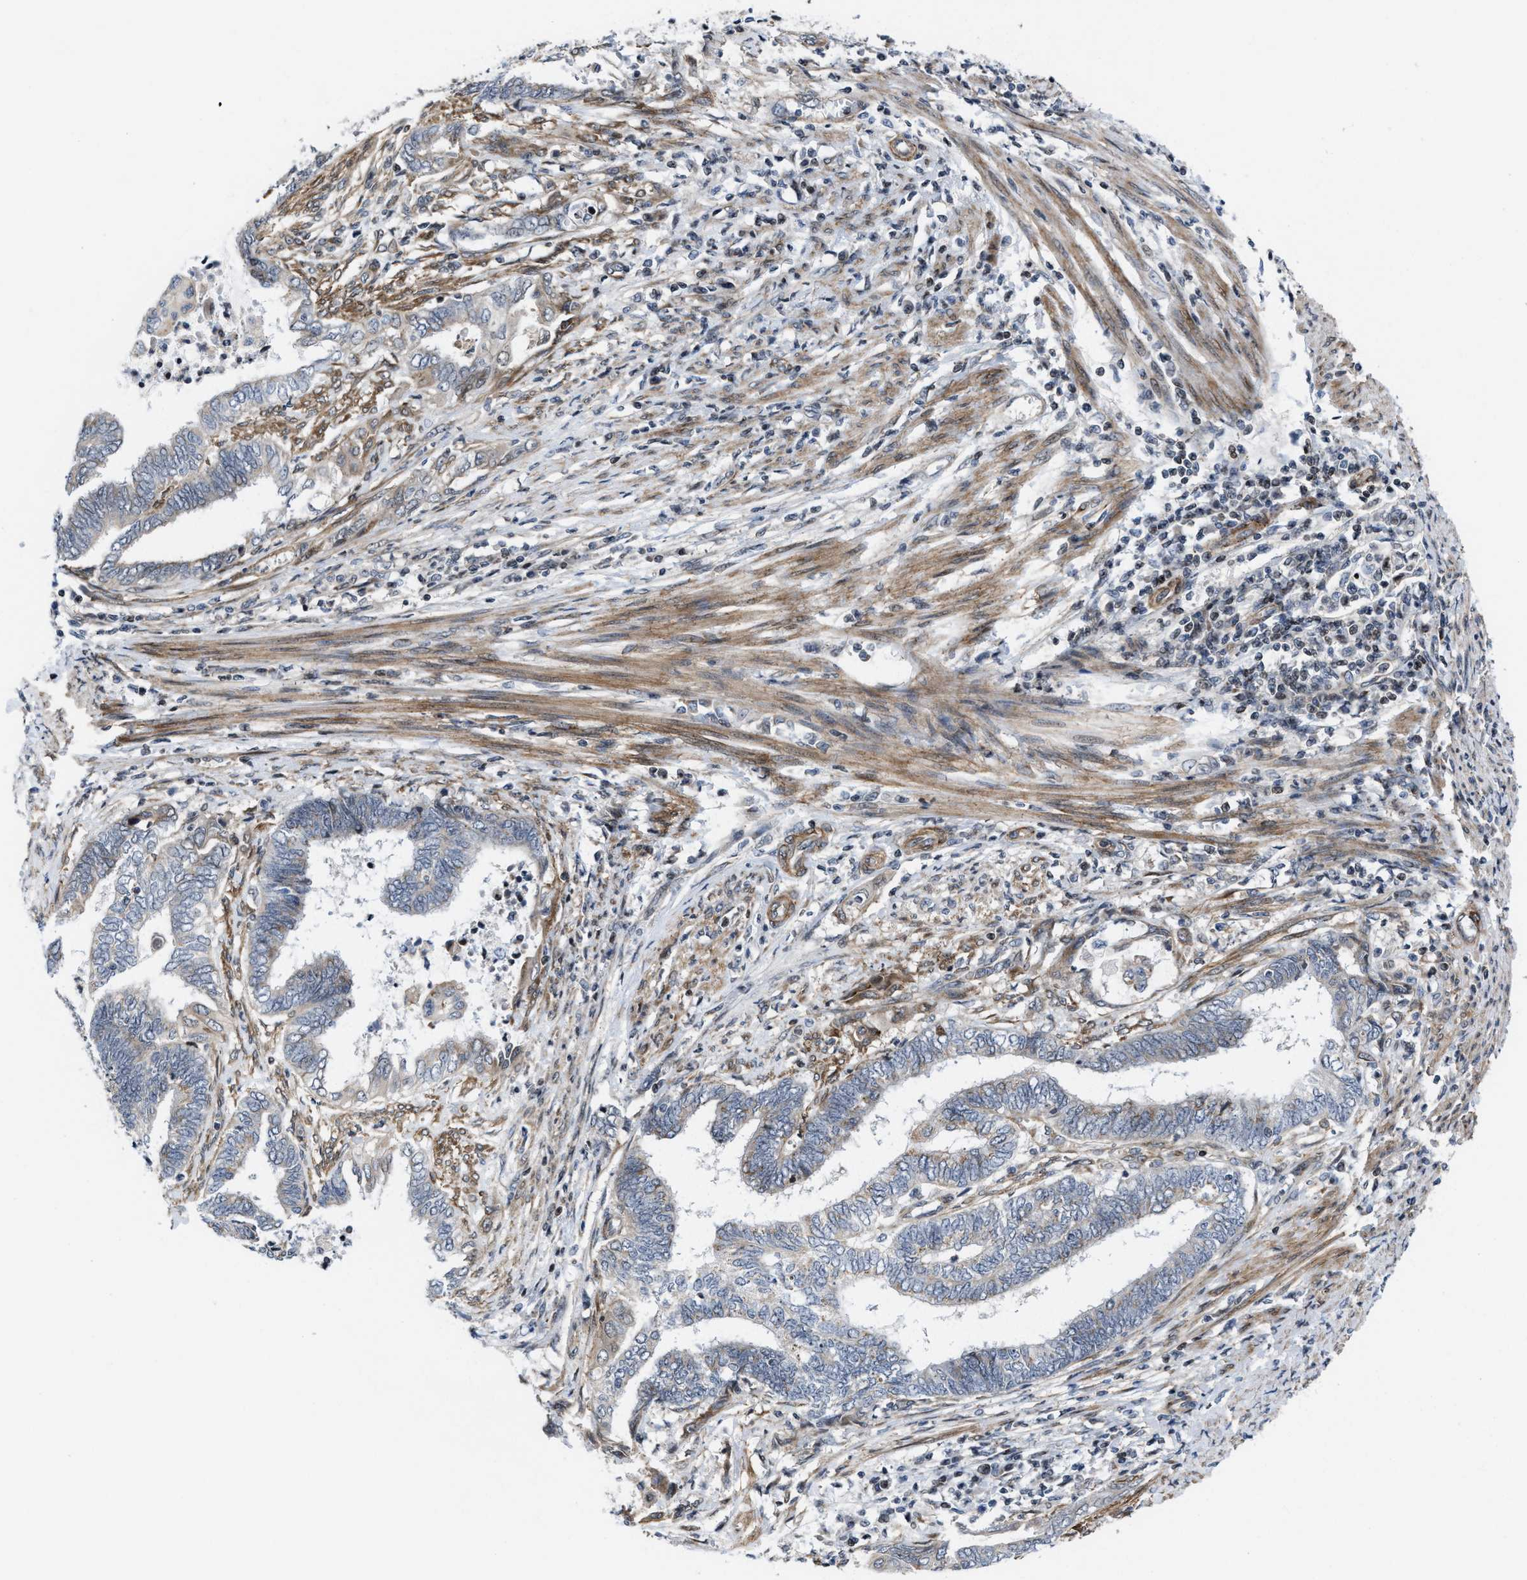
{"staining": {"intensity": "negative", "quantity": "none", "location": "none"}, "tissue": "endometrial cancer", "cell_type": "Tumor cells", "image_type": "cancer", "snomed": [{"axis": "morphology", "description": "Adenocarcinoma, NOS"}, {"axis": "topography", "description": "Uterus"}, {"axis": "topography", "description": "Endometrium"}], "caption": "This is an immunohistochemistry image of human endometrial cancer. There is no positivity in tumor cells.", "gene": "TGFB1I1", "patient": {"sex": "female", "age": 70}}